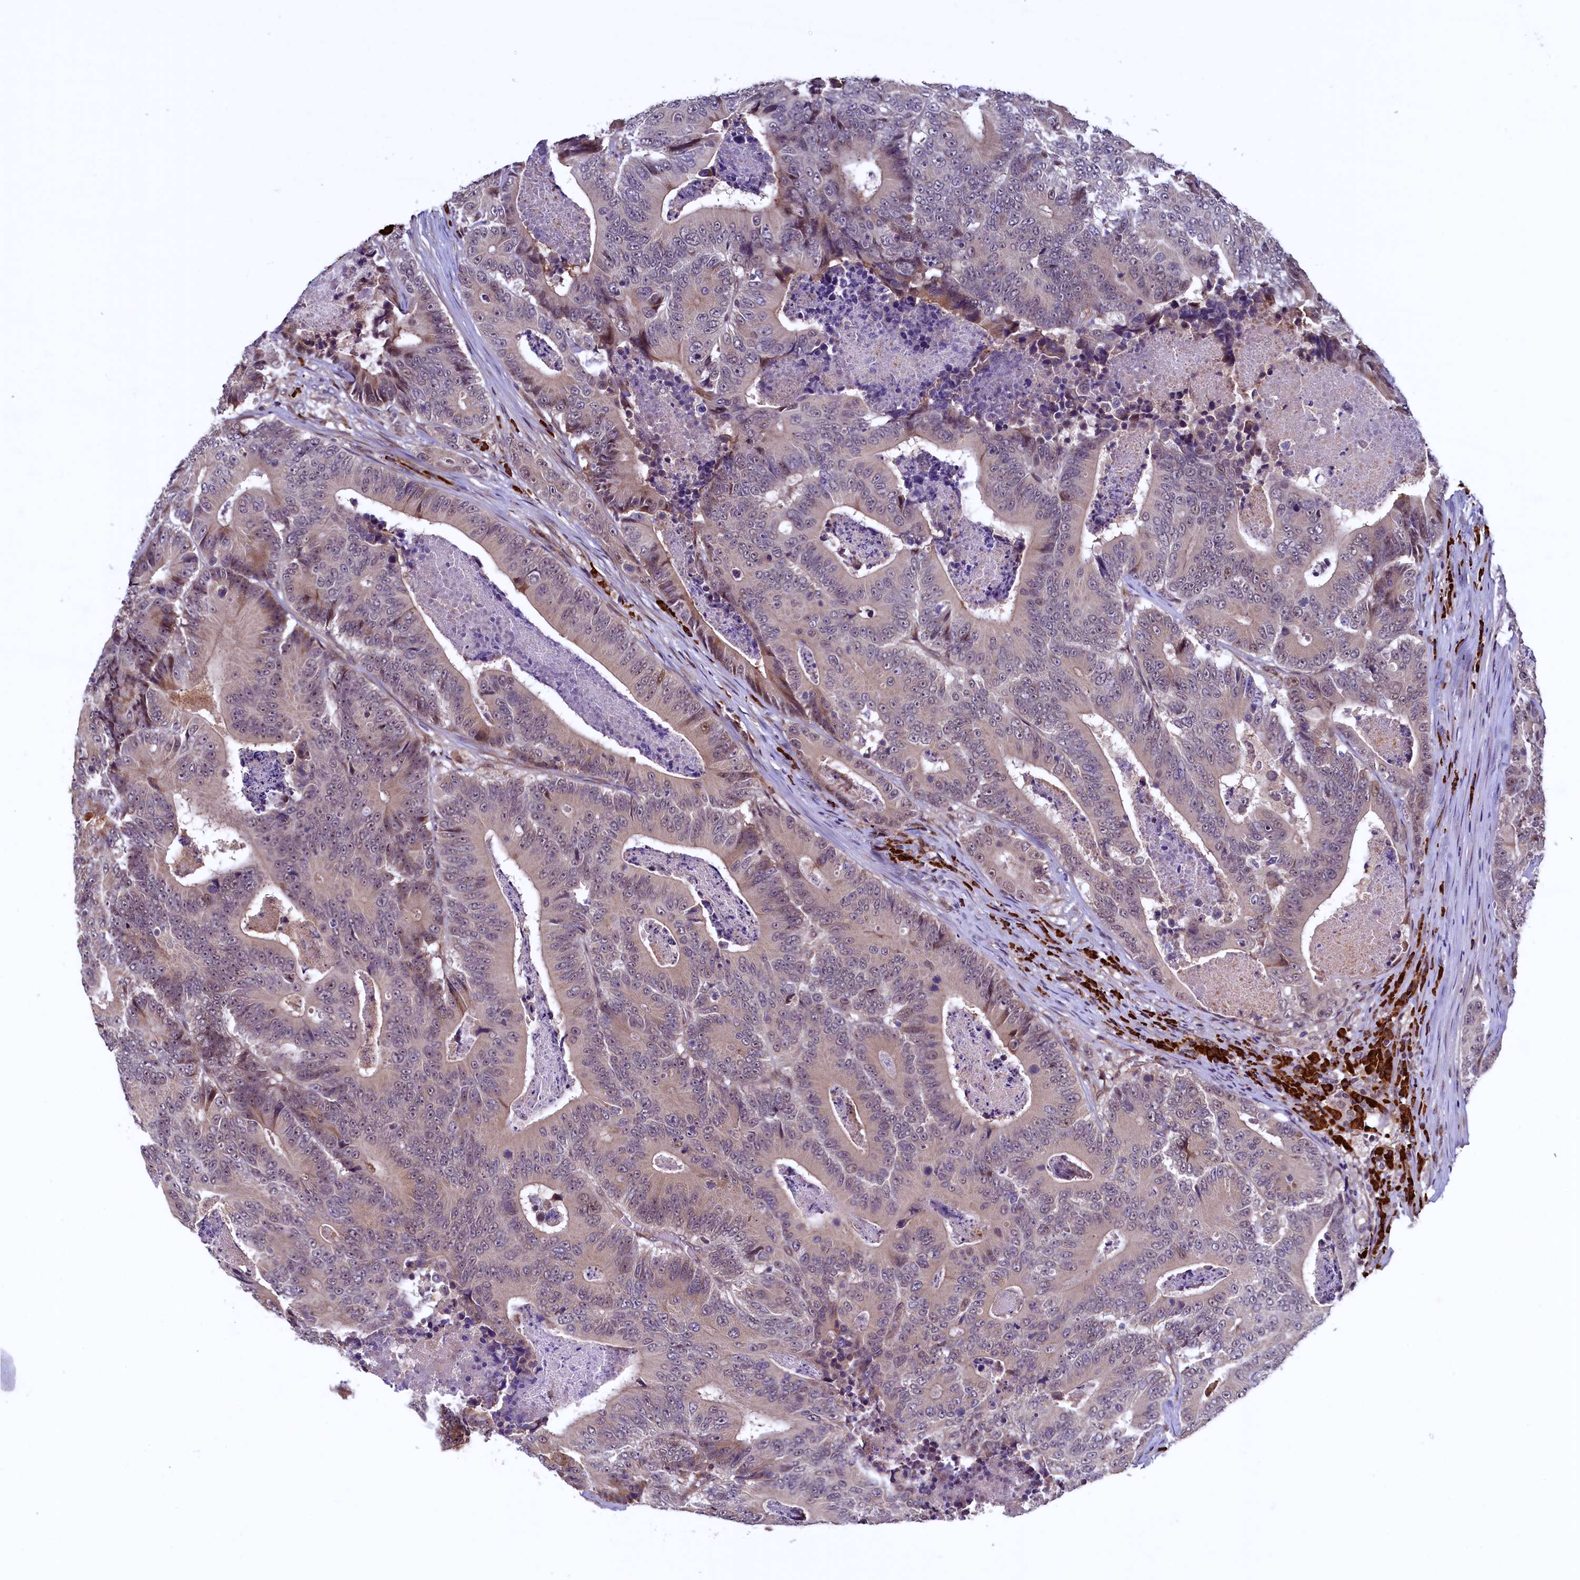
{"staining": {"intensity": "weak", "quantity": "<25%", "location": "cytoplasmic/membranous"}, "tissue": "colorectal cancer", "cell_type": "Tumor cells", "image_type": "cancer", "snomed": [{"axis": "morphology", "description": "Adenocarcinoma, NOS"}, {"axis": "topography", "description": "Colon"}], "caption": "Immunohistochemistry (IHC) of colorectal adenocarcinoma shows no staining in tumor cells.", "gene": "RBFA", "patient": {"sex": "male", "age": 83}}